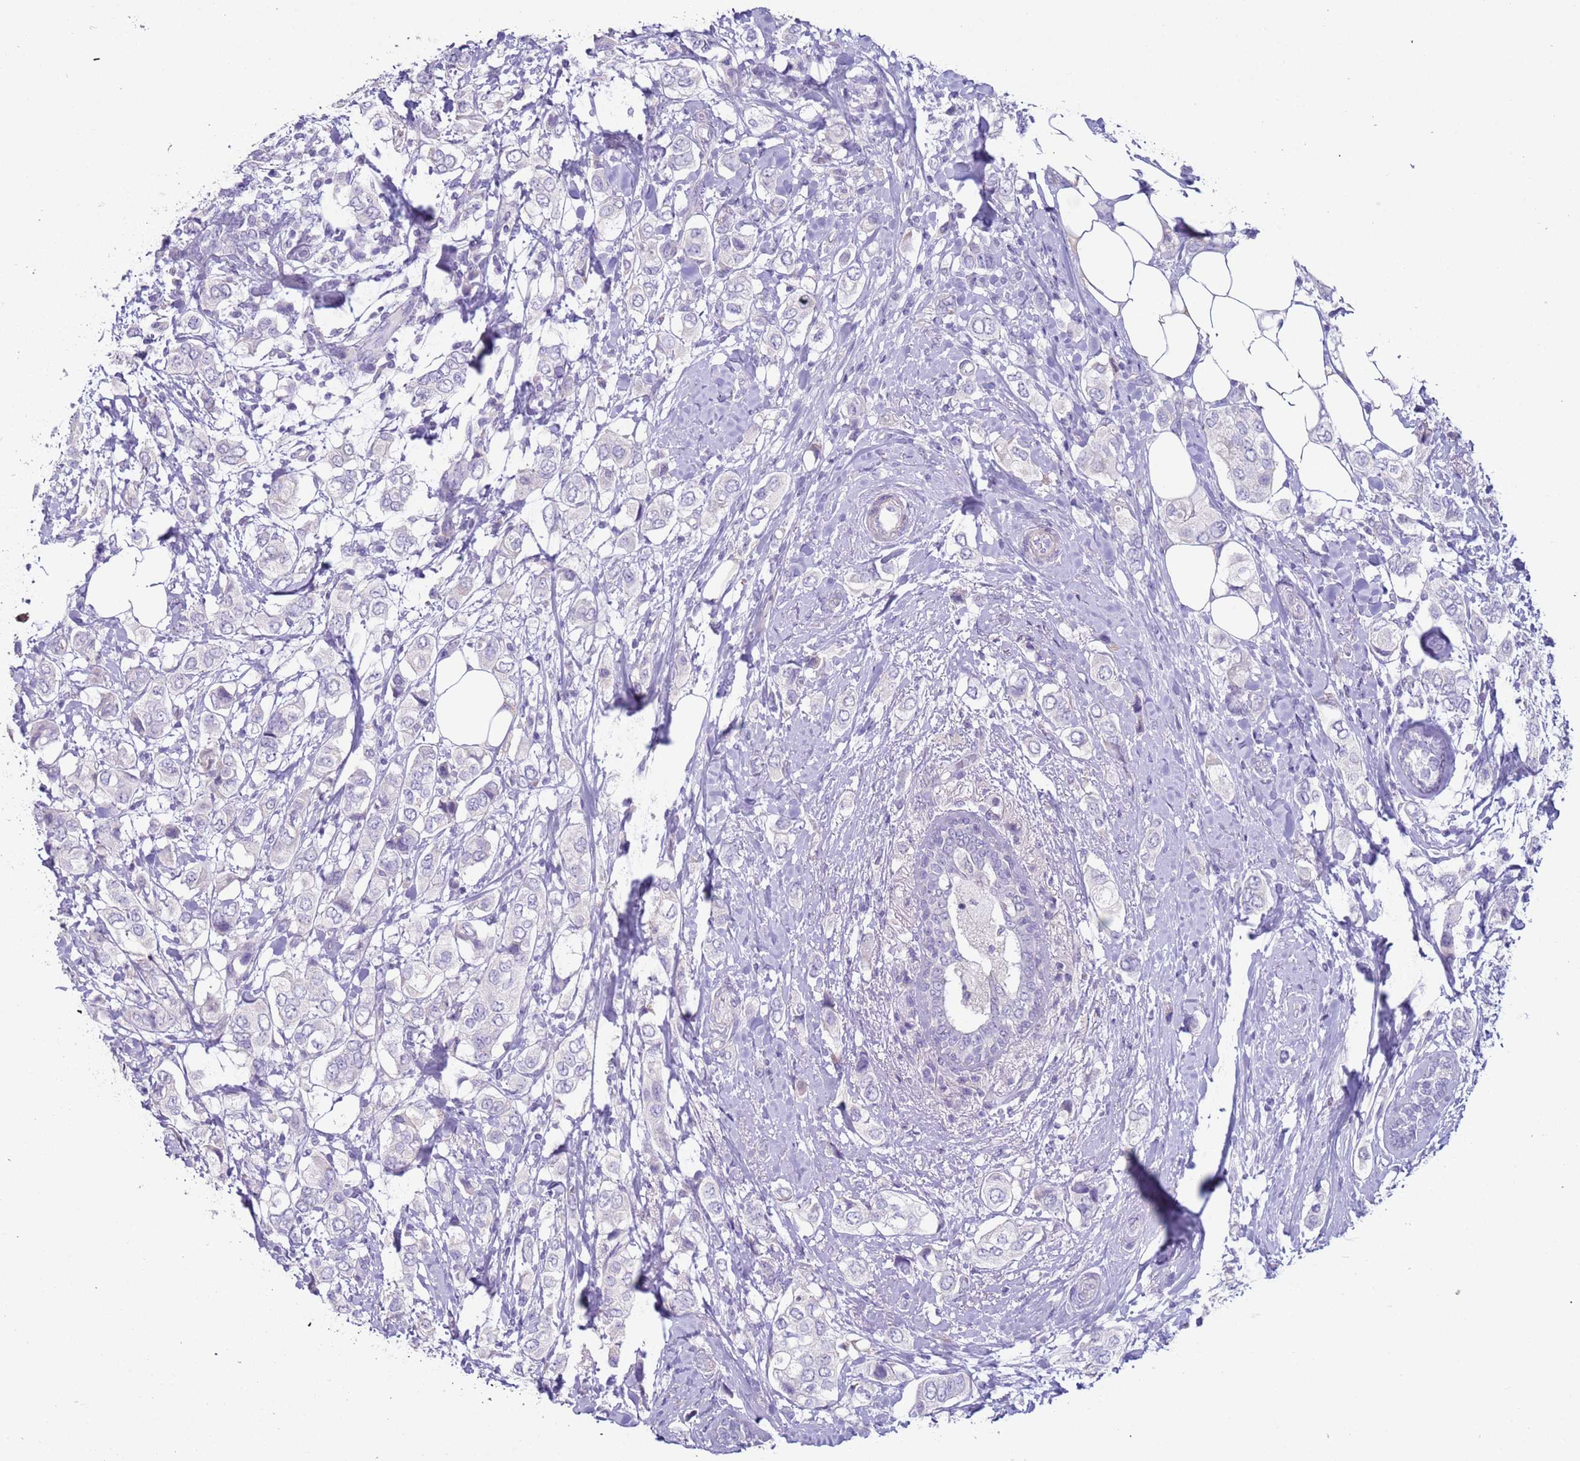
{"staining": {"intensity": "negative", "quantity": "none", "location": "none"}, "tissue": "breast cancer", "cell_type": "Tumor cells", "image_type": "cancer", "snomed": [{"axis": "morphology", "description": "Lobular carcinoma"}, {"axis": "topography", "description": "Breast"}], "caption": "An image of human breast cancer is negative for staining in tumor cells.", "gene": "NPAP1", "patient": {"sex": "female", "age": 51}}